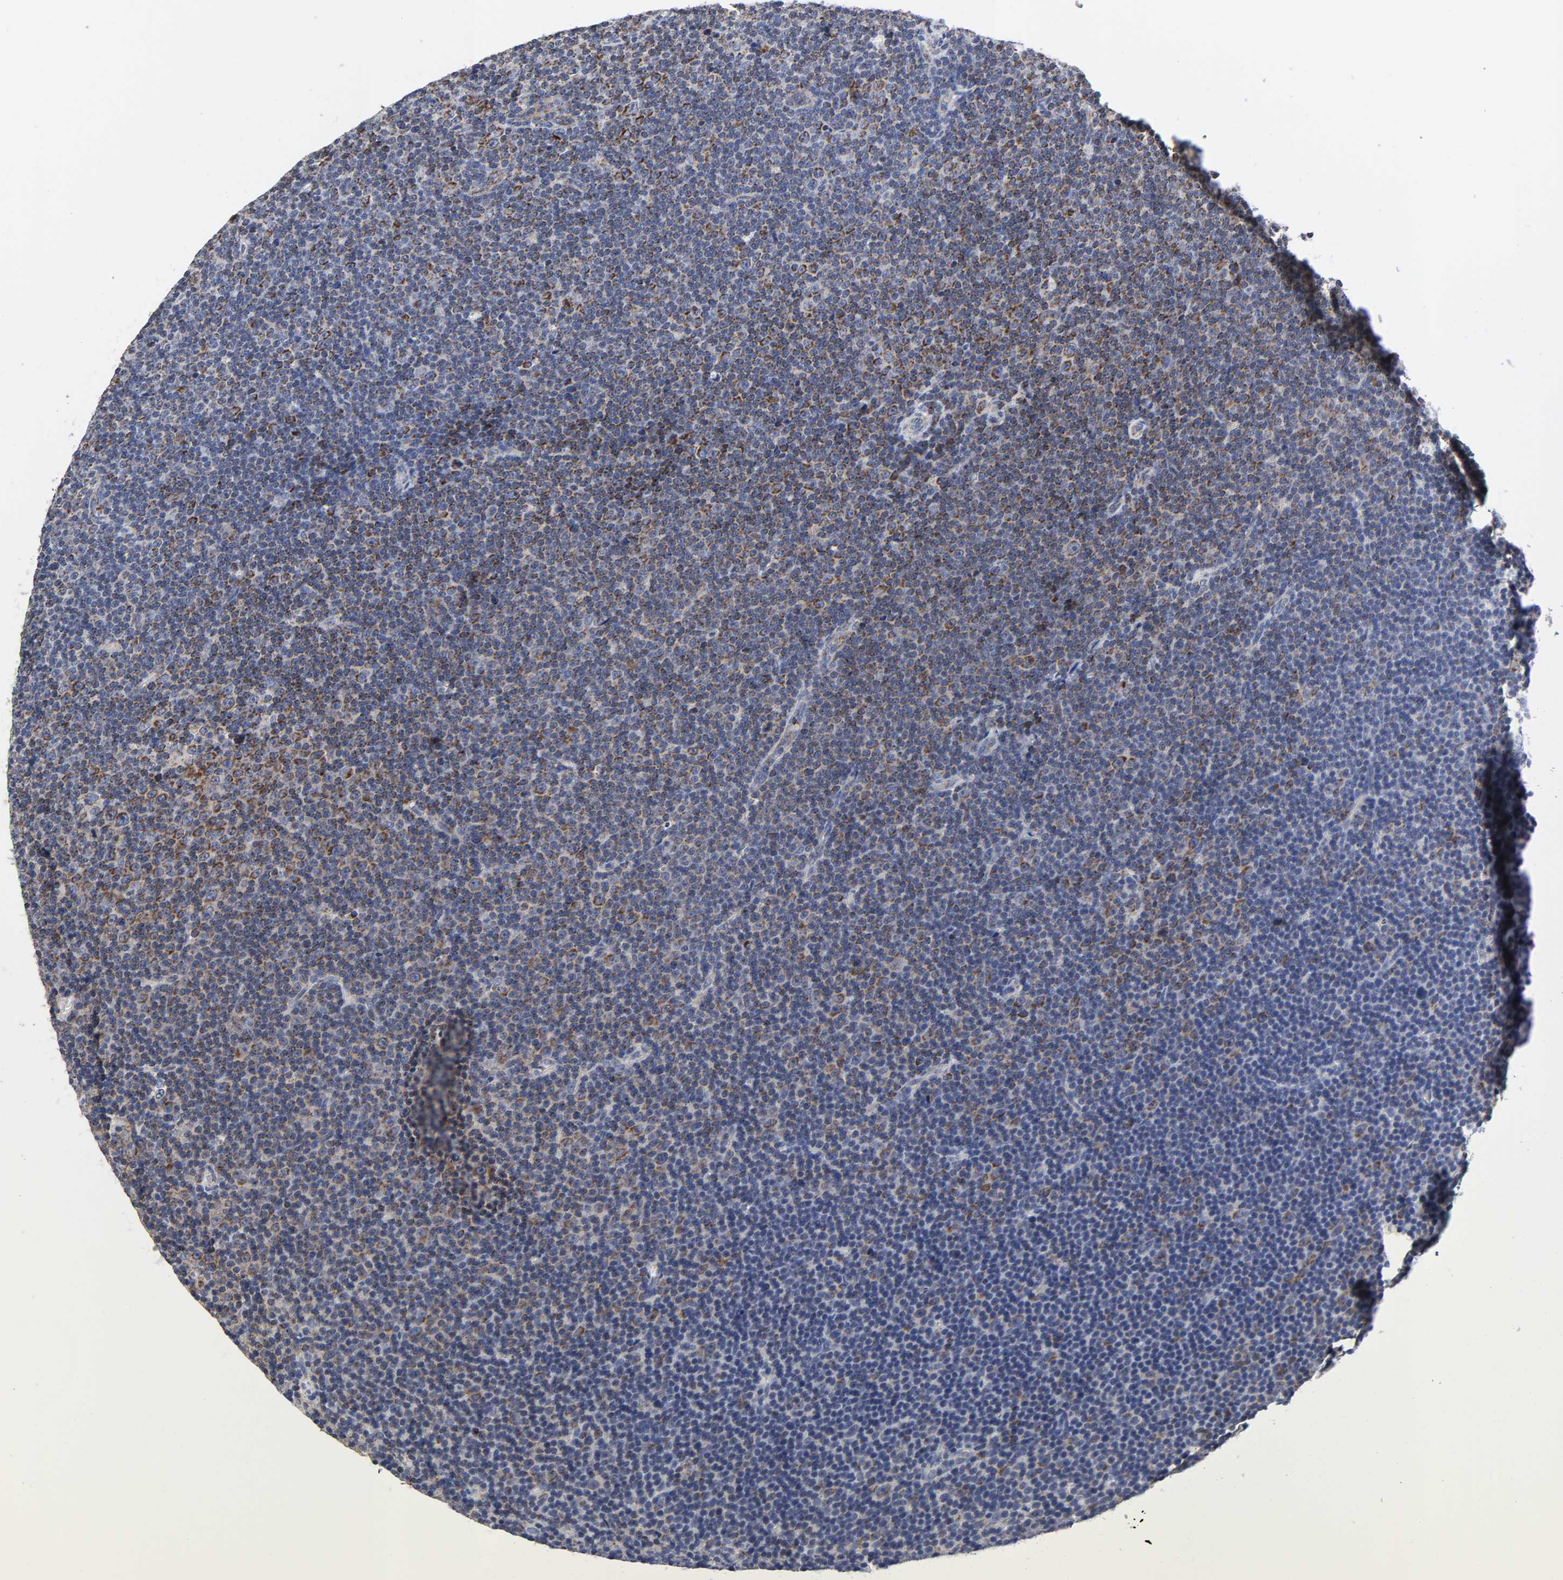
{"staining": {"intensity": "moderate", "quantity": "25%-75%", "location": "cytoplasmic/membranous"}, "tissue": "lymphoma", "cell_type": "Tumor cells", "image_type": "cancer", "snomed": [{"axis": "morphology", "description": "Malignant lymphoma, non-Hodgkin's type, Low grade"}, {"axis": "topography", "description": "Lymph node"}], "caption": "This image demonstrates lymphoma stained with immunohistochemistry to label a protein in brown. The cytoplasmic/membranous of tumor cells show moderate positivity for the protein. Nuclei are counter-stained blue.", "gene": "AOPEP", "patient": {"sex": "female", "age": 67}}